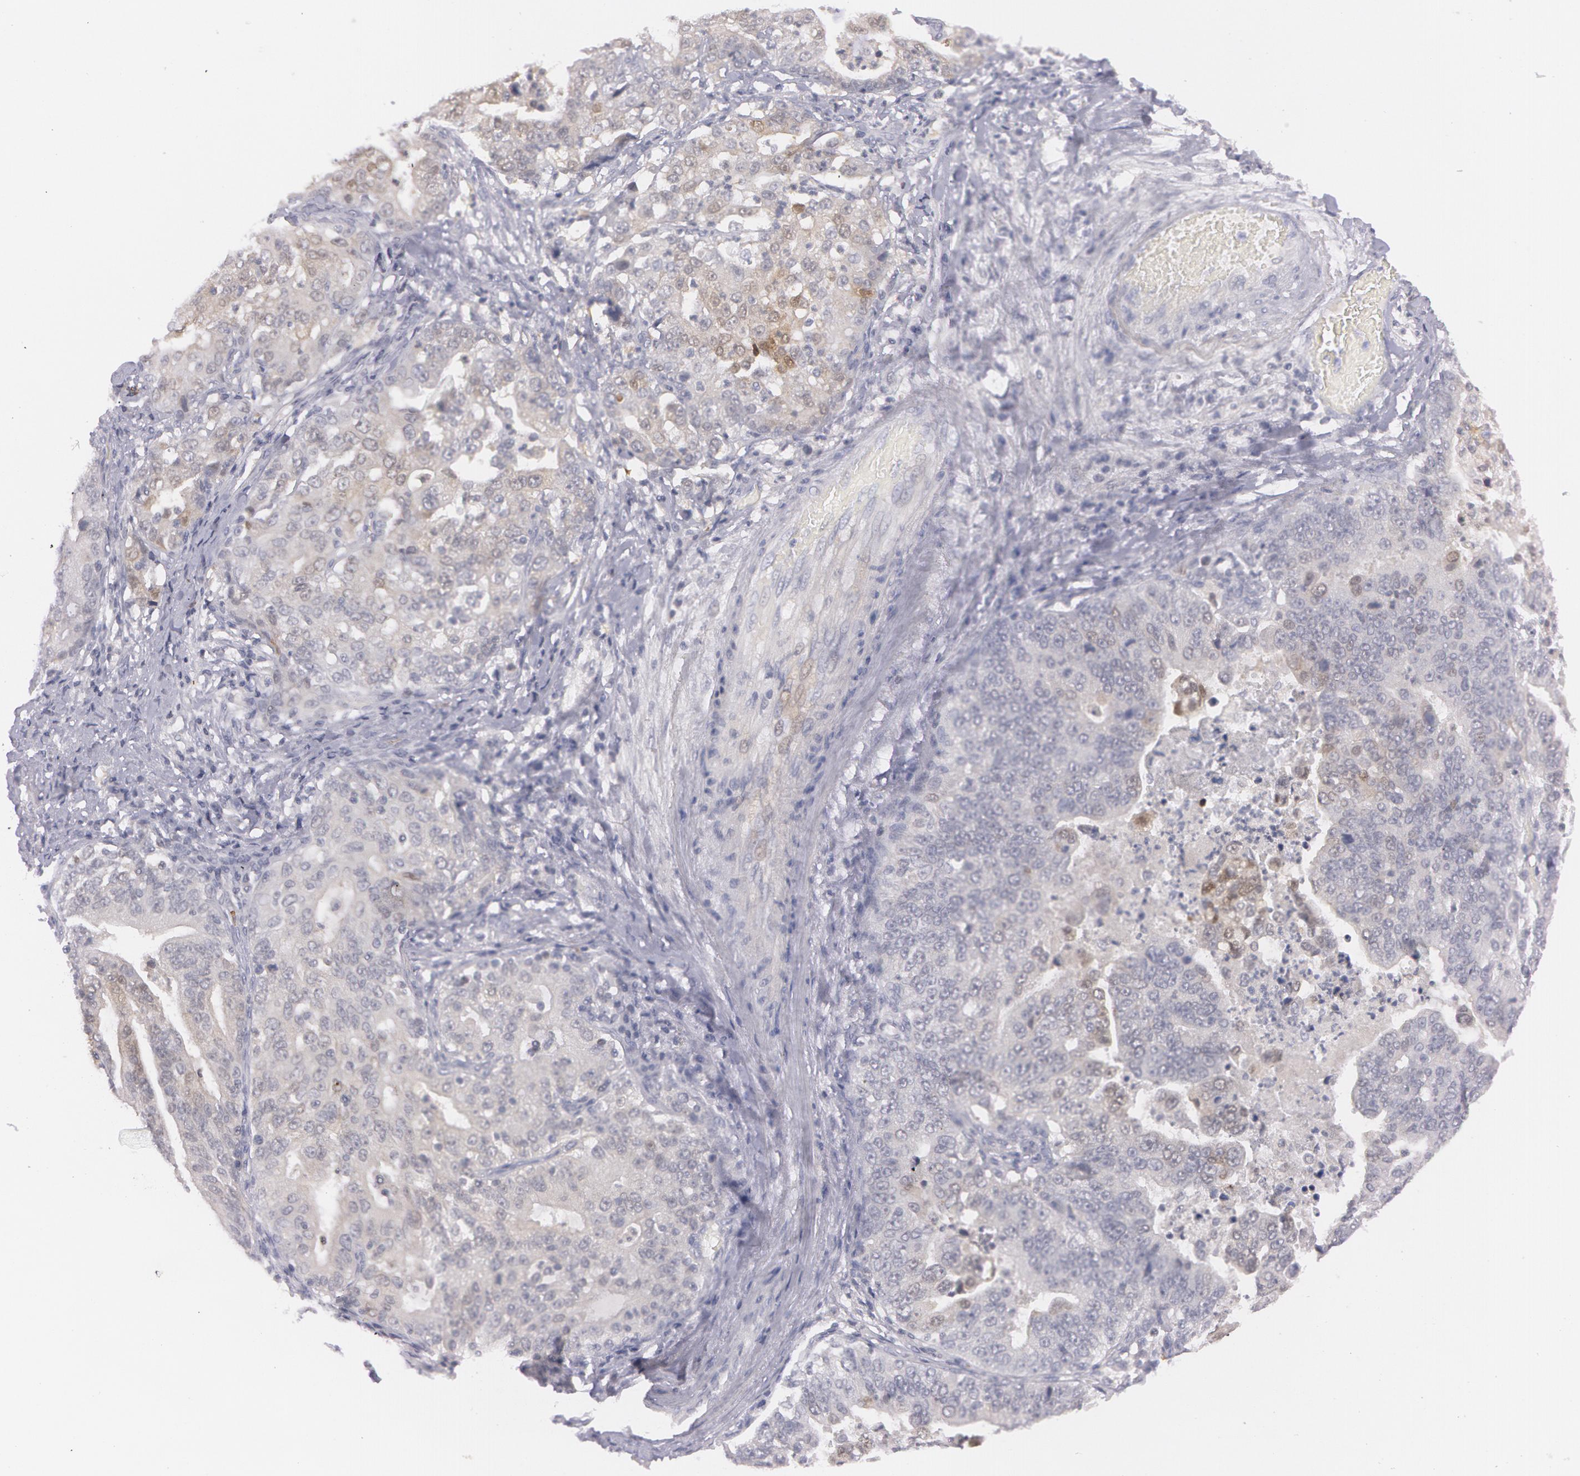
{"staining": {"intensity": "negative", "quantity": "none", "location": "none"}, "tissue": "stomach cancer", "cell_type": "Tumor cells", "image_type": "cancer", "snomed": [{"axis": "morphology", "description": "Adenocarcinoma, NOS"}, {"axis": "topography", "description": "Stomach, upper"}], "caption": "A high-resolution micrograph shows IHC staining of stomach cancer, which reveals no significant positivity in tumor cells.", "gene": "IL1RN", "patient": {"sex": "female", "age": 50}}